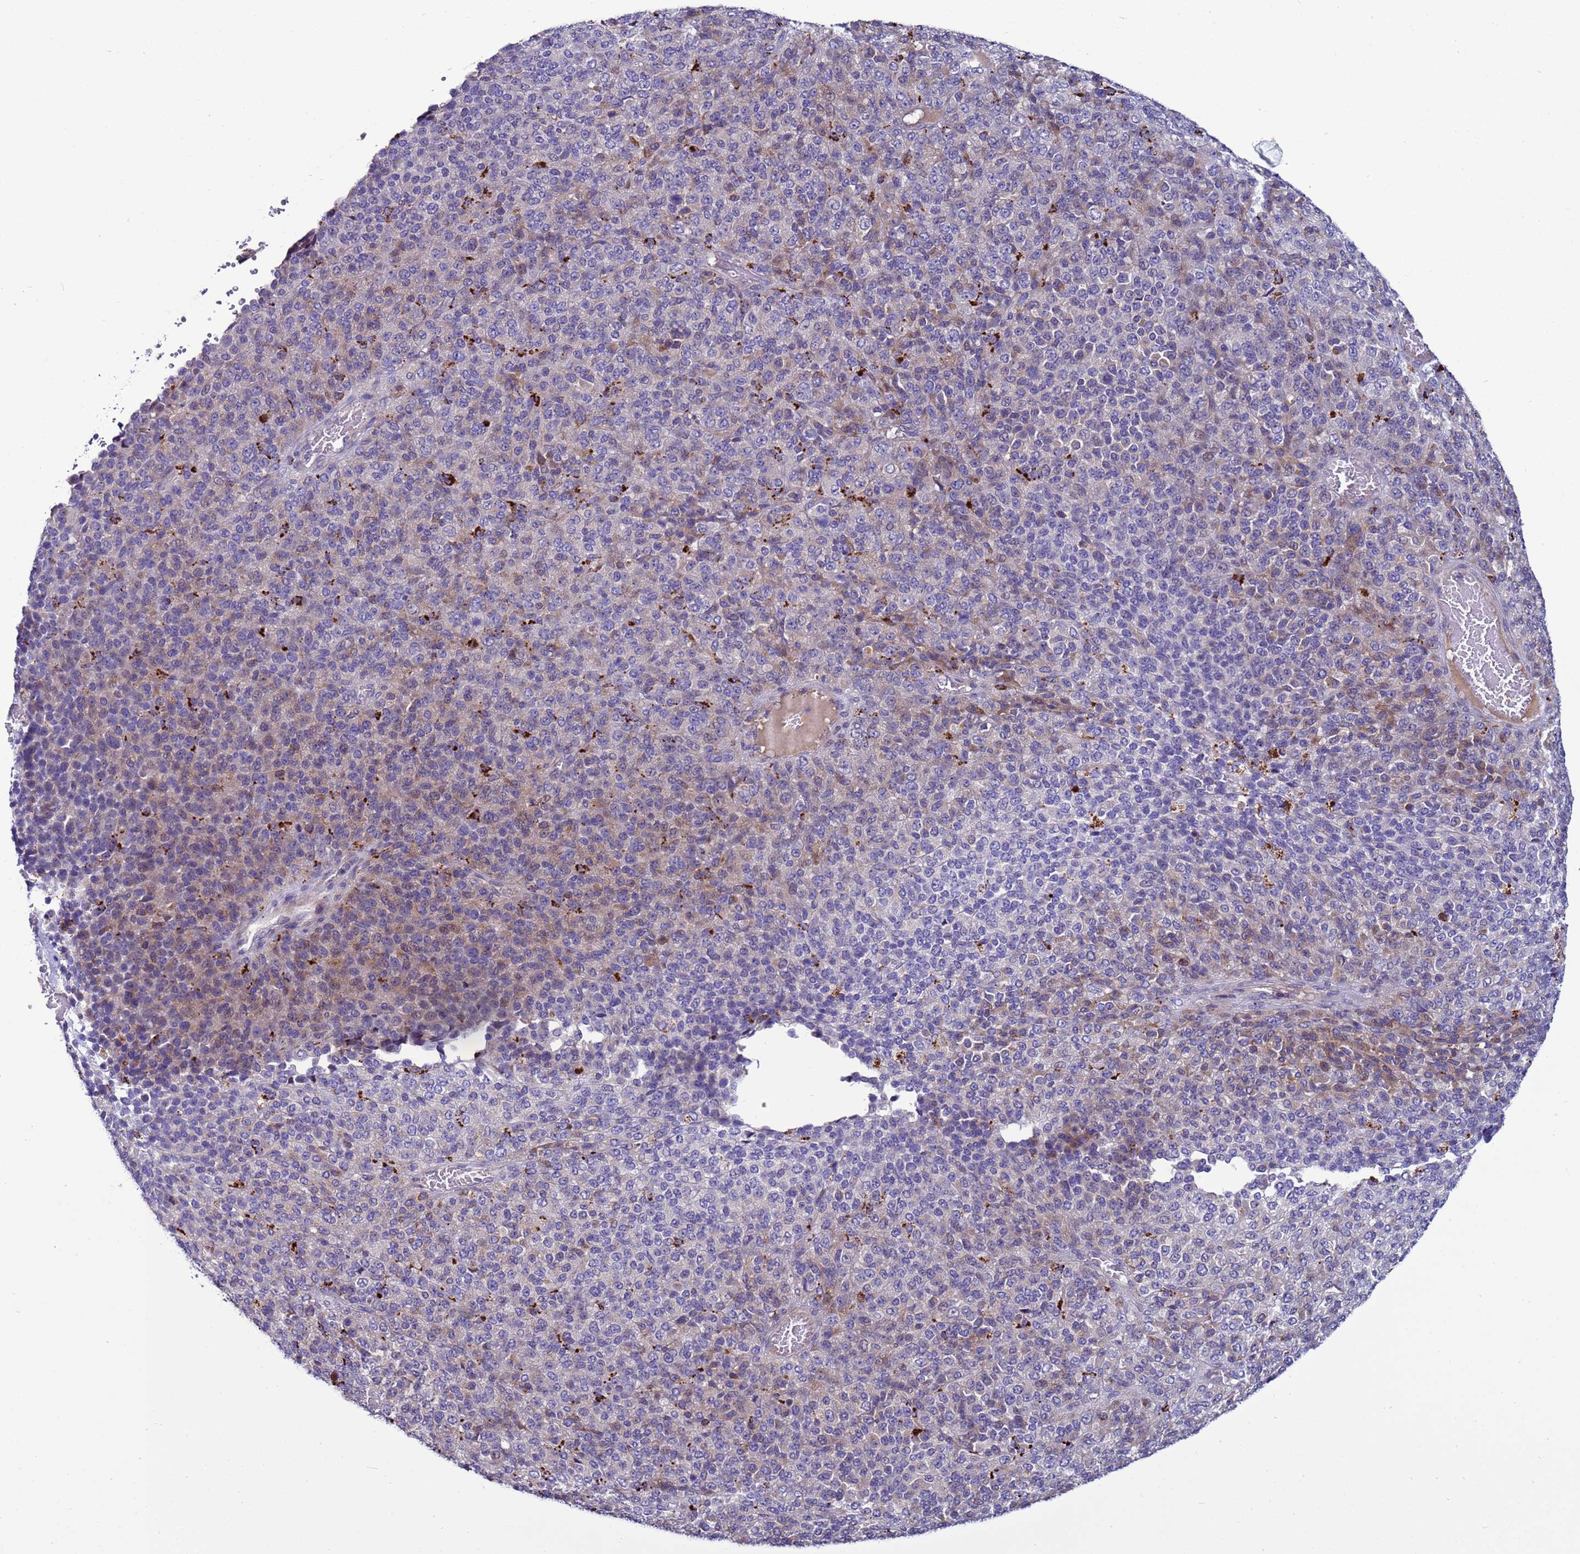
{"staining": {"intensity": "weak", "quantity": "<25%", "location": "cytoplasmic/membranous"}, "tissue": "melanoma", "cell_type": "Tumor cells", "image_type": "cancer", "snomed": [{"axis": "morphology", "description": "Malignant melanoma, Metastatic site"}, {"axis": "topography", "description": "Brain"}], "caption": "This histopathology image is of melanoma stained with immunohistochemistry to label a protein in brown with the nuclei are counter-stained blue. There is no expression in tumor cells.", "gene": "NAT2", "patient": {"sex": "female", "age": 56}}